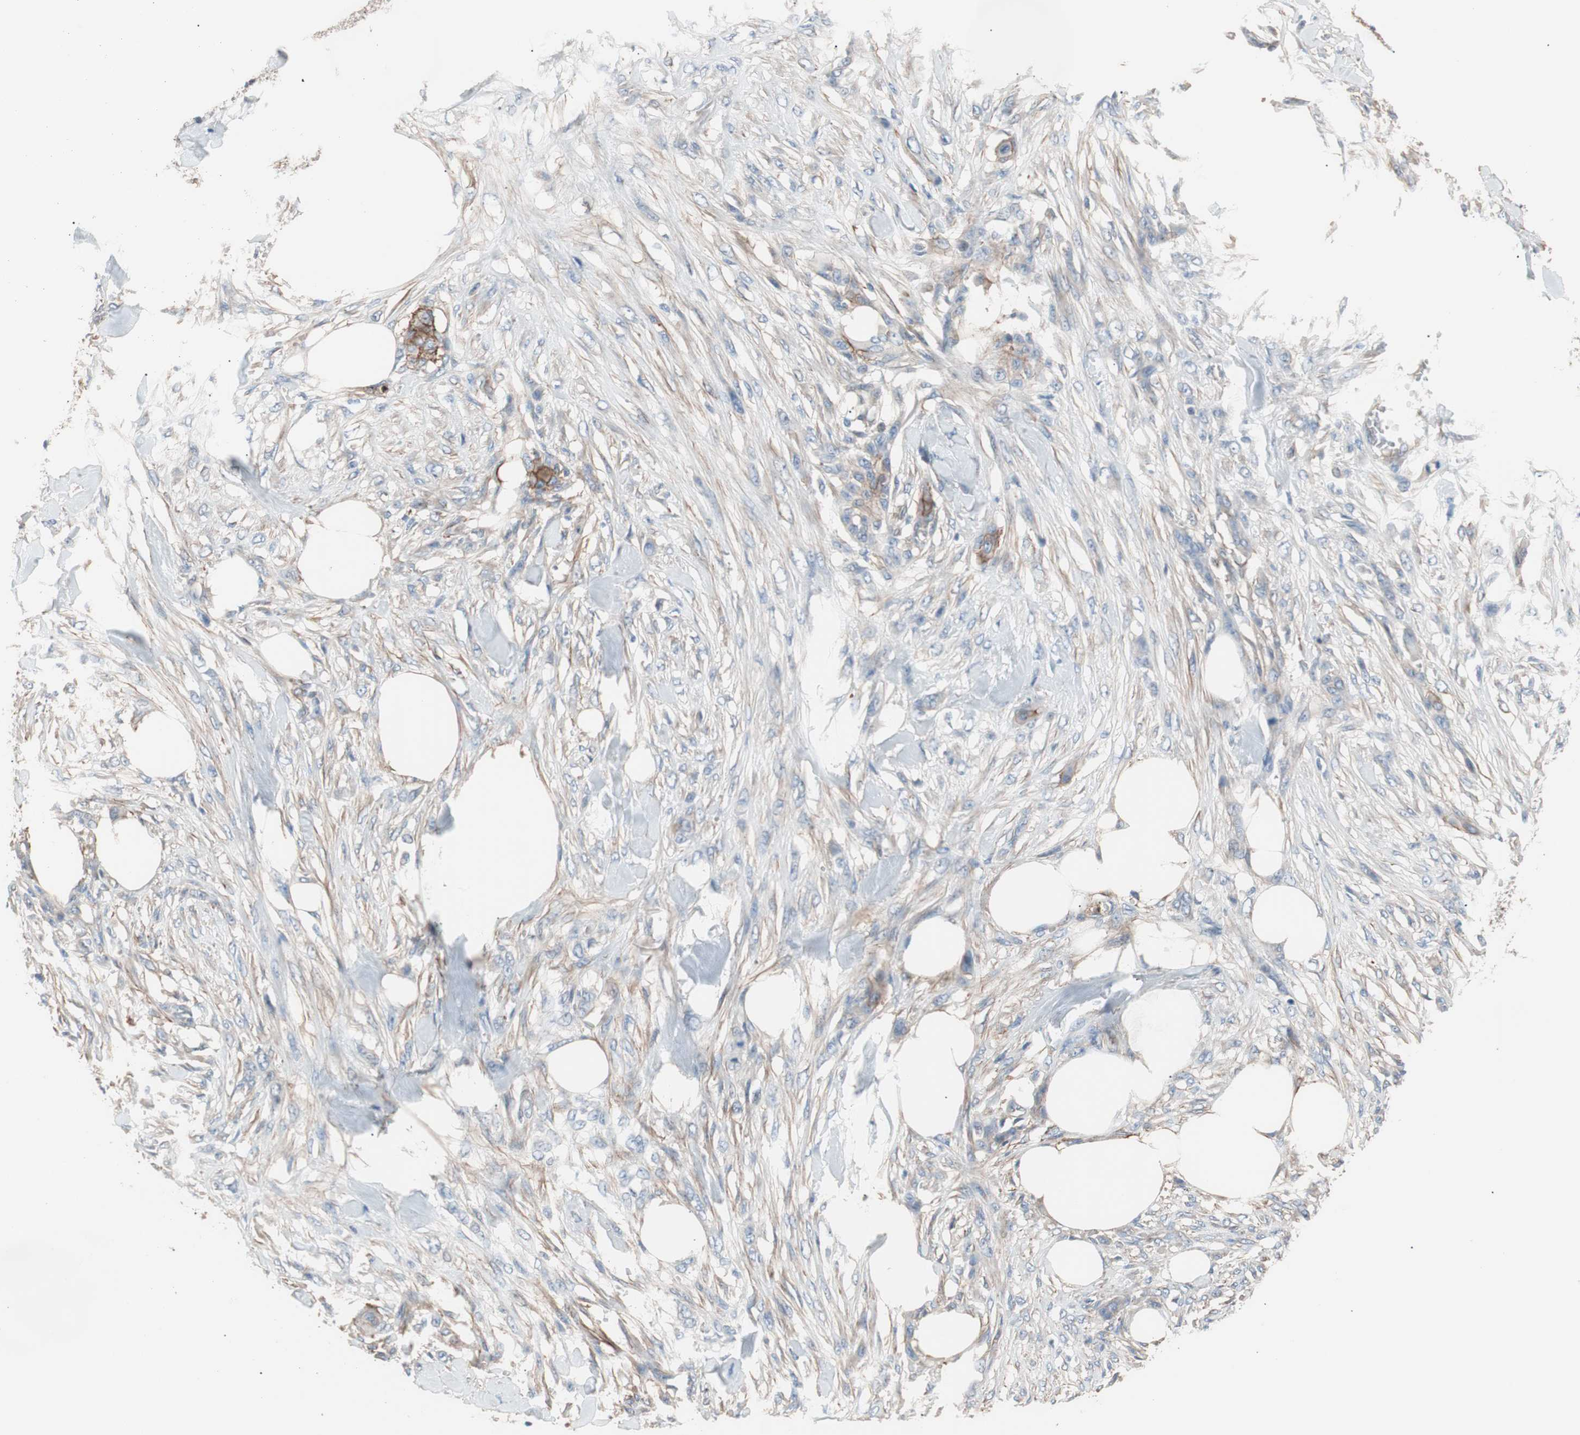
{"staining": {"intensity": "moderate", "quantity": "25%-75%", "location": "cytoplasmic/membranous"}, "tissue": "skin cancer", "cell_type": "Tumor cells", "image_type": "cancer", "snomed": [{"axis": "morphology", "description": "Squamous cell carcinoma, NOS"}, {"axis": "topography", "description": "Skin"}], "caption": "Immunohistochemical staining of human skin cancer (squamous cell carcinoma) reveals moderate cytoplasmic/membranous protein expression in about 25%-75% of tumor cells.", "gene": "GPR160", "patient": {"sex": "female", "age": 59}}